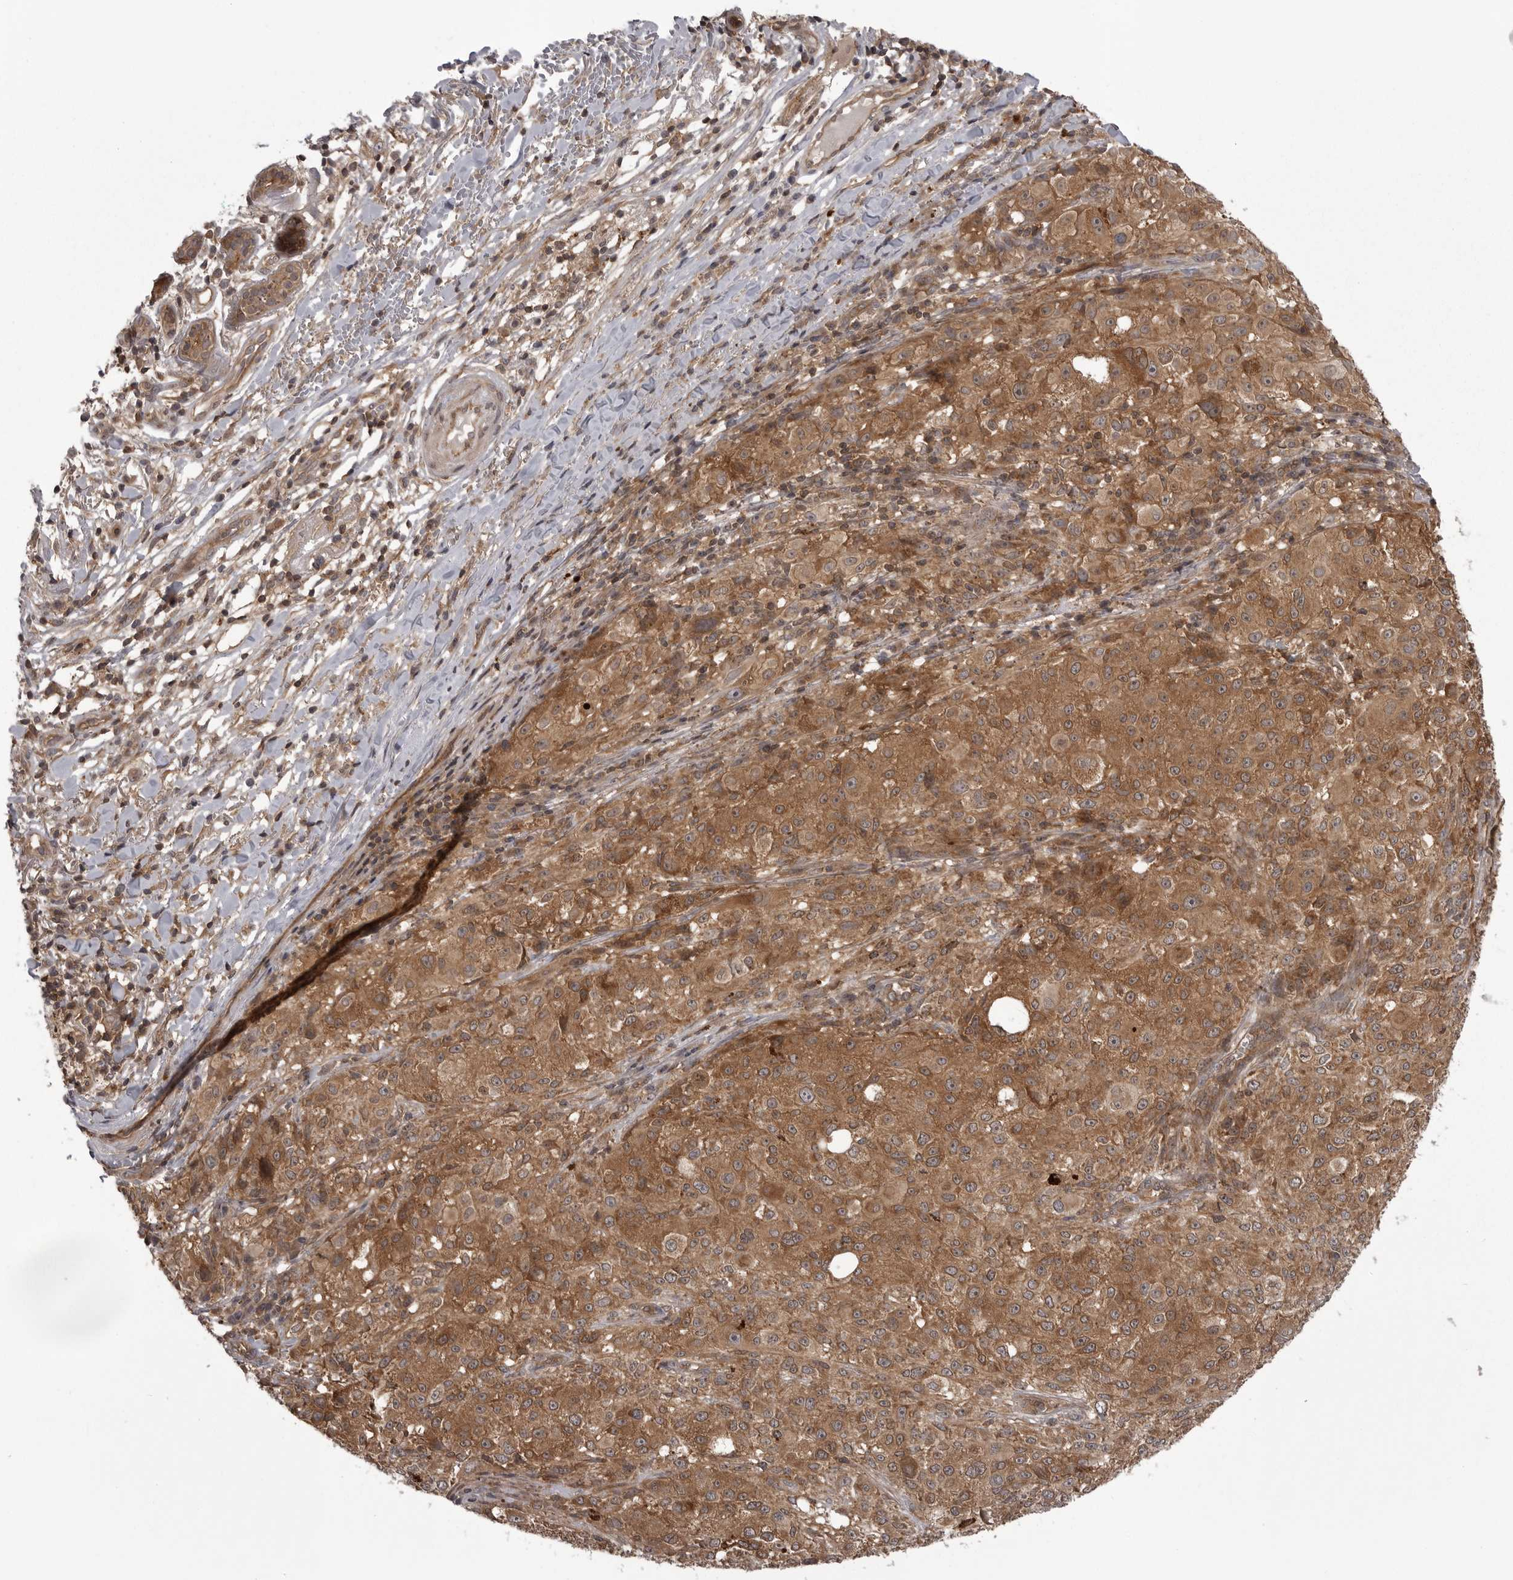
{"staining": {"intensity": "moderate", "quantity": ">75%", "location": "cytoplasmic/membranous"}, "tissue": "melanoma", "cell_type": "Tumor cells", "image_type": "cancer", "snomed": [{"axis": "morphology", "description": "Necrosis, NOS"}, {"axis": "morphology", "description": "Malignant melanoma, NOS"}, {"axis": "topography", "description": "Skin"}], "caption": "Melanoma stained with immunohistochemistry (IHC) shows moderate cytoplasmic/membranous expression in approximately >75% of tumor cells.", "gene": "STK24", "patient": {"sex": "female", "age": 87}}